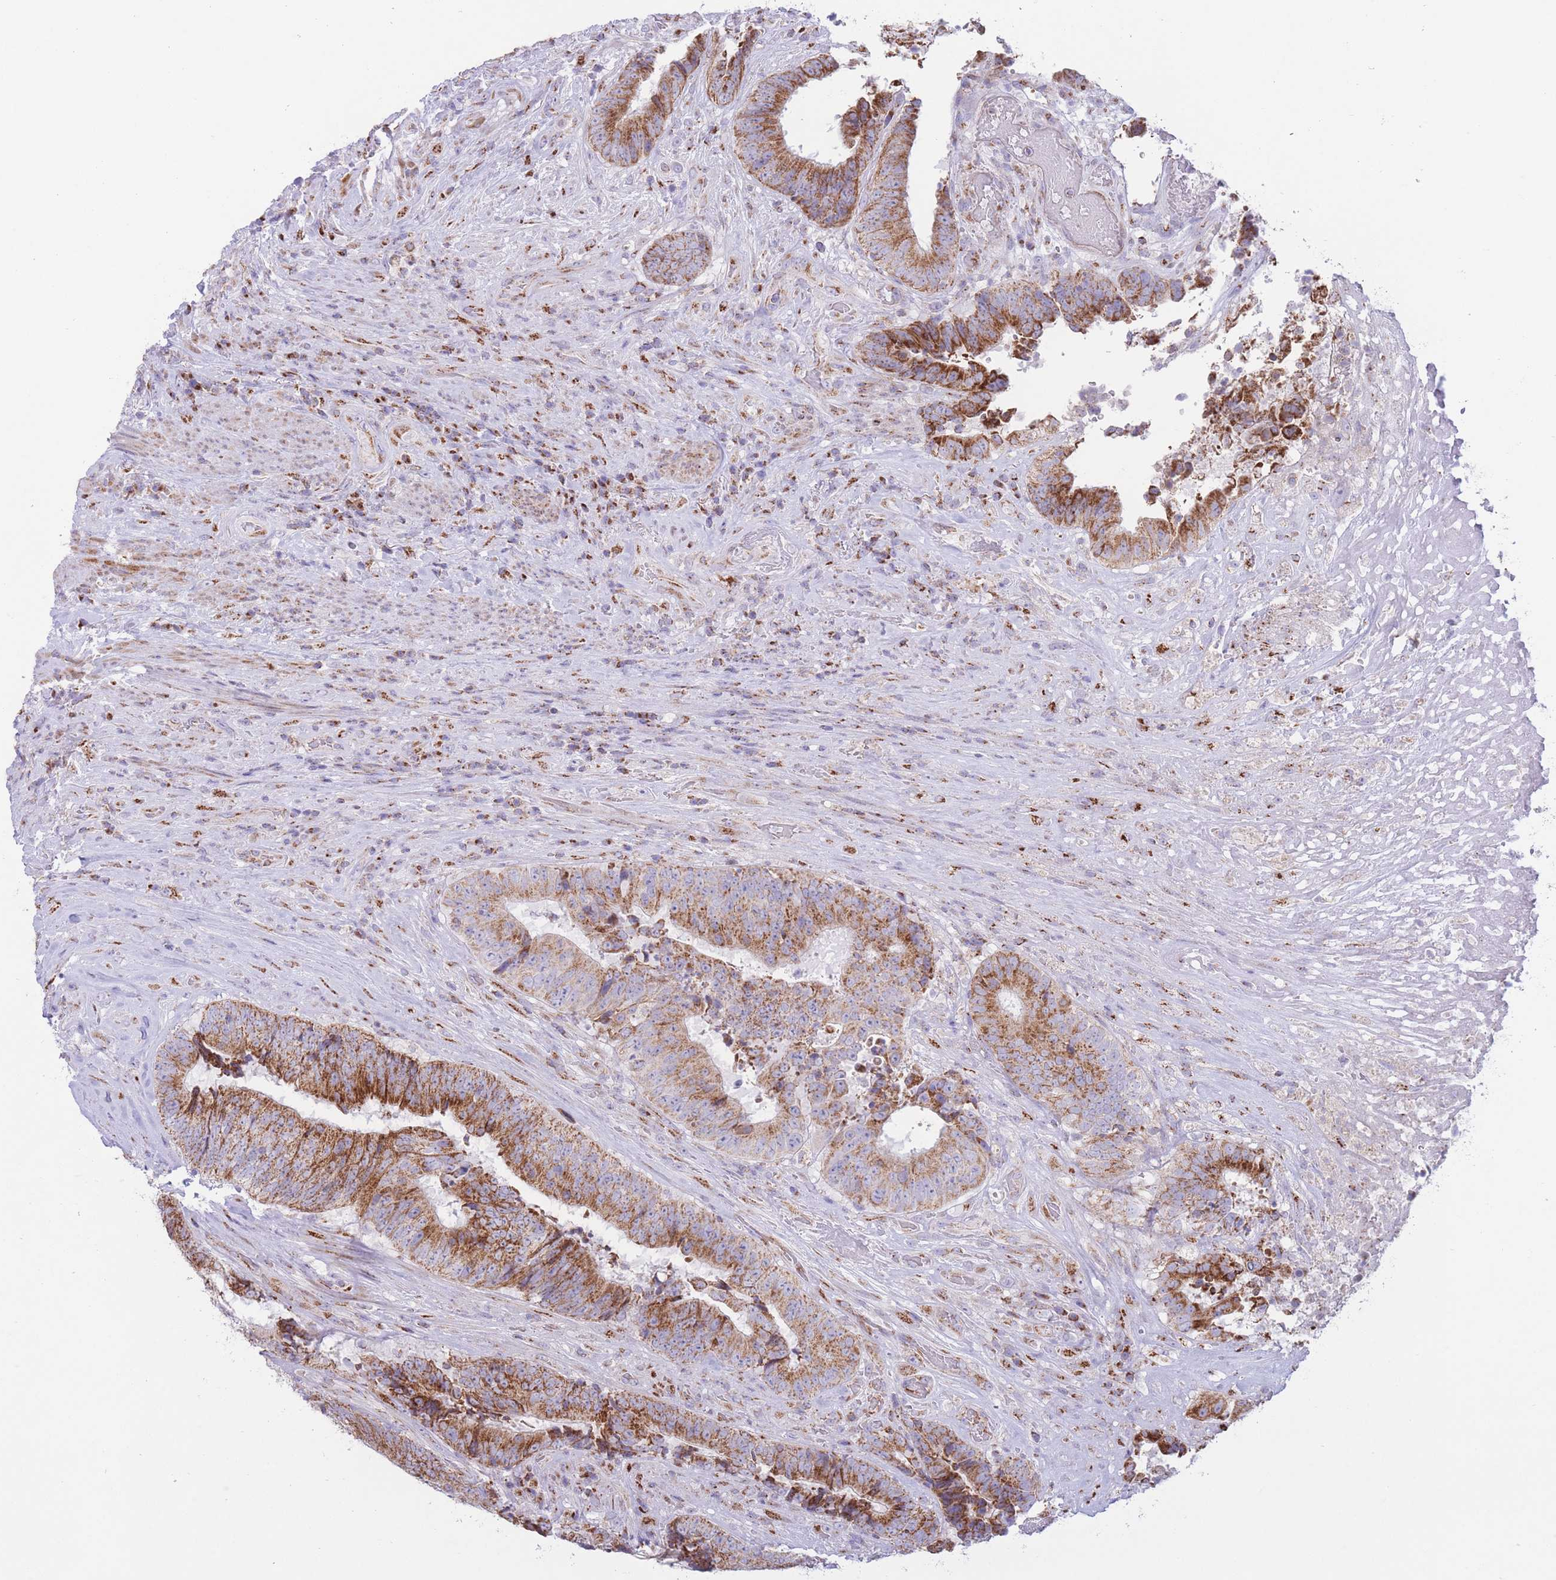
{"staining": {"intensity": "strong", "quantity": ">75%", "location": "cytoplasmic/membranous"}, "tissue": "colorectal cancer", "cell_type": "Tumor cells", "image_type": "cancer", "snomed": [{"axis": "morphology", "description": "Adenocarcinoma, NOS"}, {"axis": "topography", "description": "Rectum"}], "caption": "This image reveals immunohistochemistry (IHC) staining of human colorectal cancer, with high strong cytoplasmic/membranous expression in approximately >75% of tumor cells.", "gene": "MPND", "patient": {"sex": "male", "age": 72}}